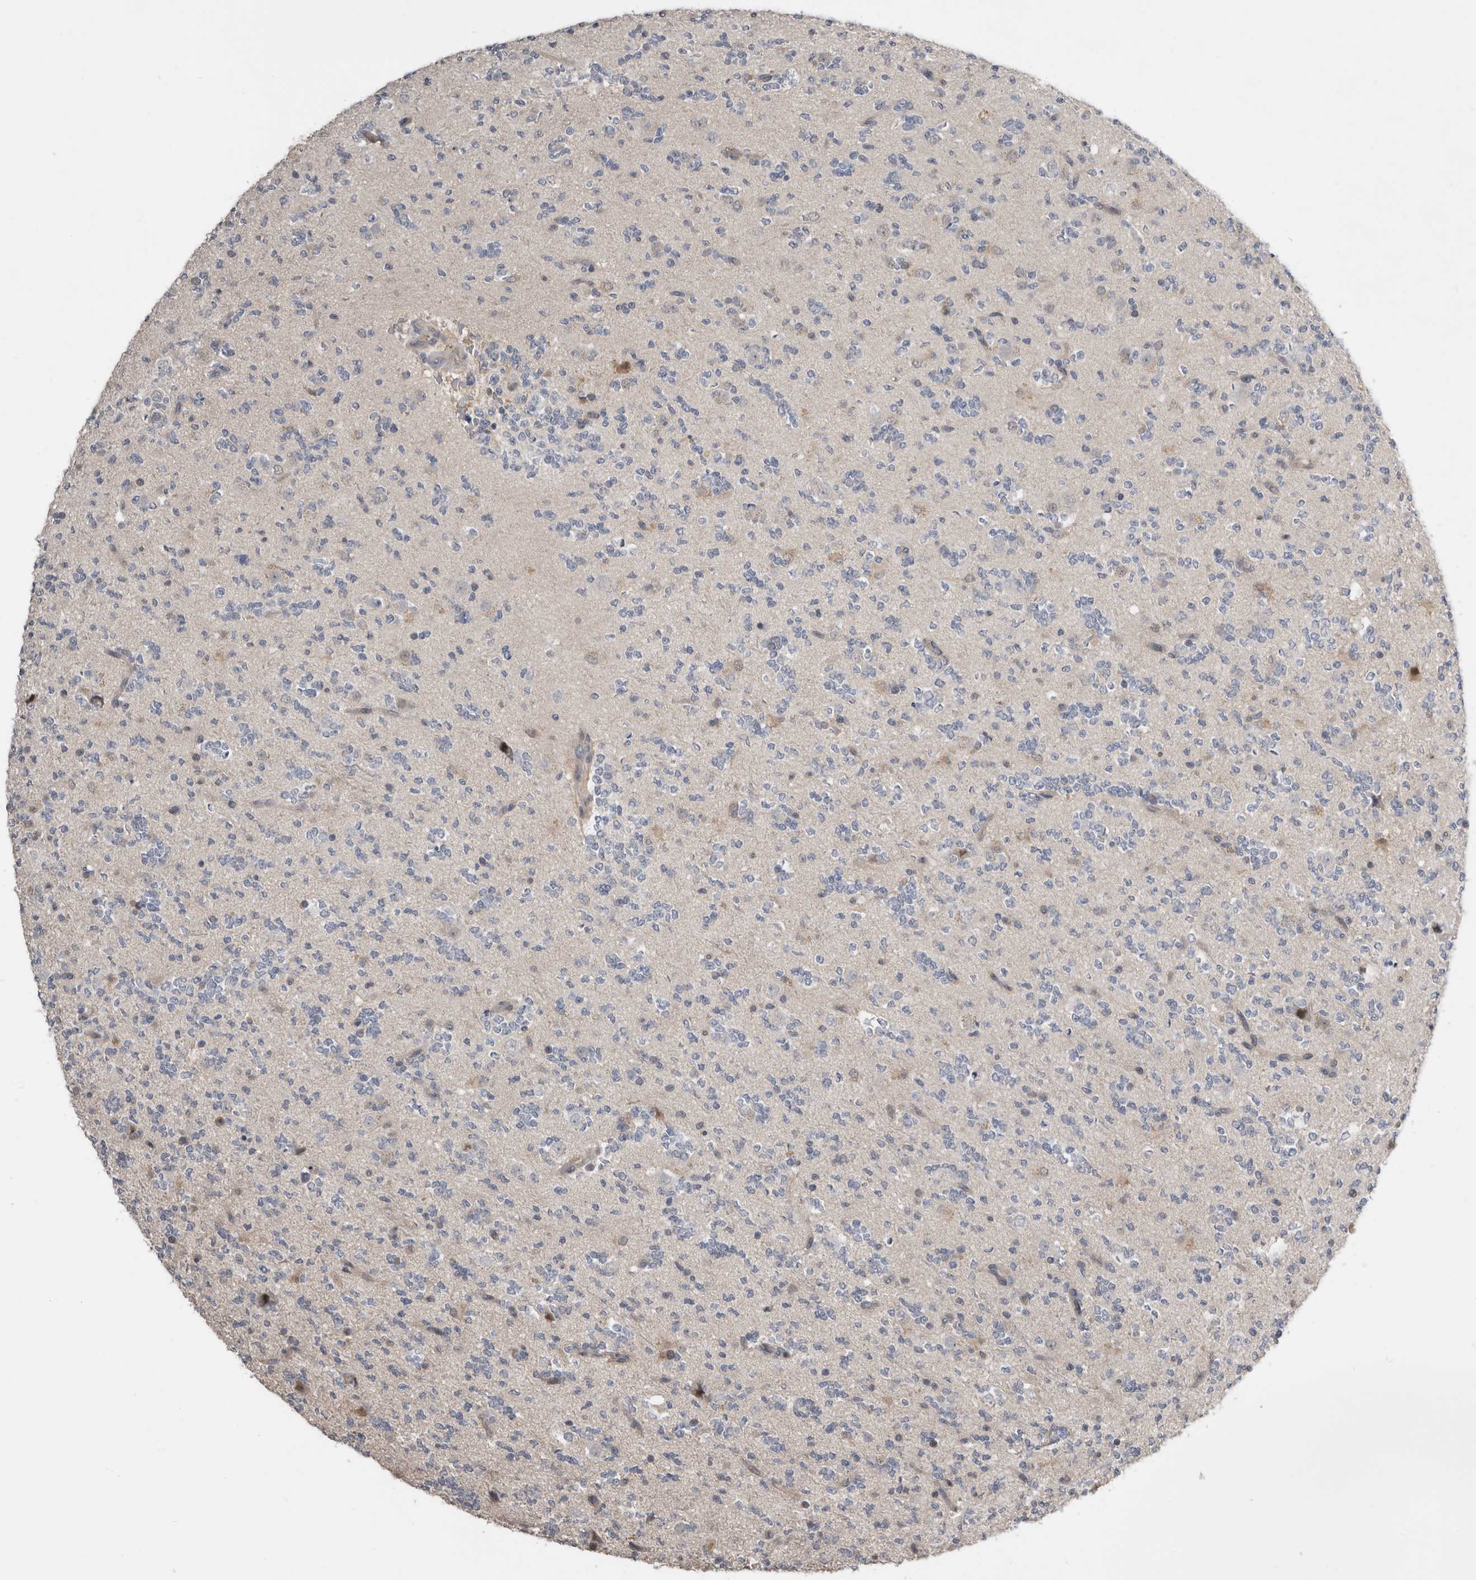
{"staining": {"intensity": "negative", "quantity": "none", "location": "none"}, "tissue": "glioma", "cell_type": "Tumor cells", "image_type": "cancer", "snomed": [{"axis": "morphology", "description": "Glioma, malignant, High grade"}, {"axis": "topography", "description": "Brain"}], "caption": "This is an immunohistochemistry (IHC) histopathology image of glioma. There is no positivity in tumor cells.", "gene": "RBKS", "patient": {"sex": "female", "age": 62}}